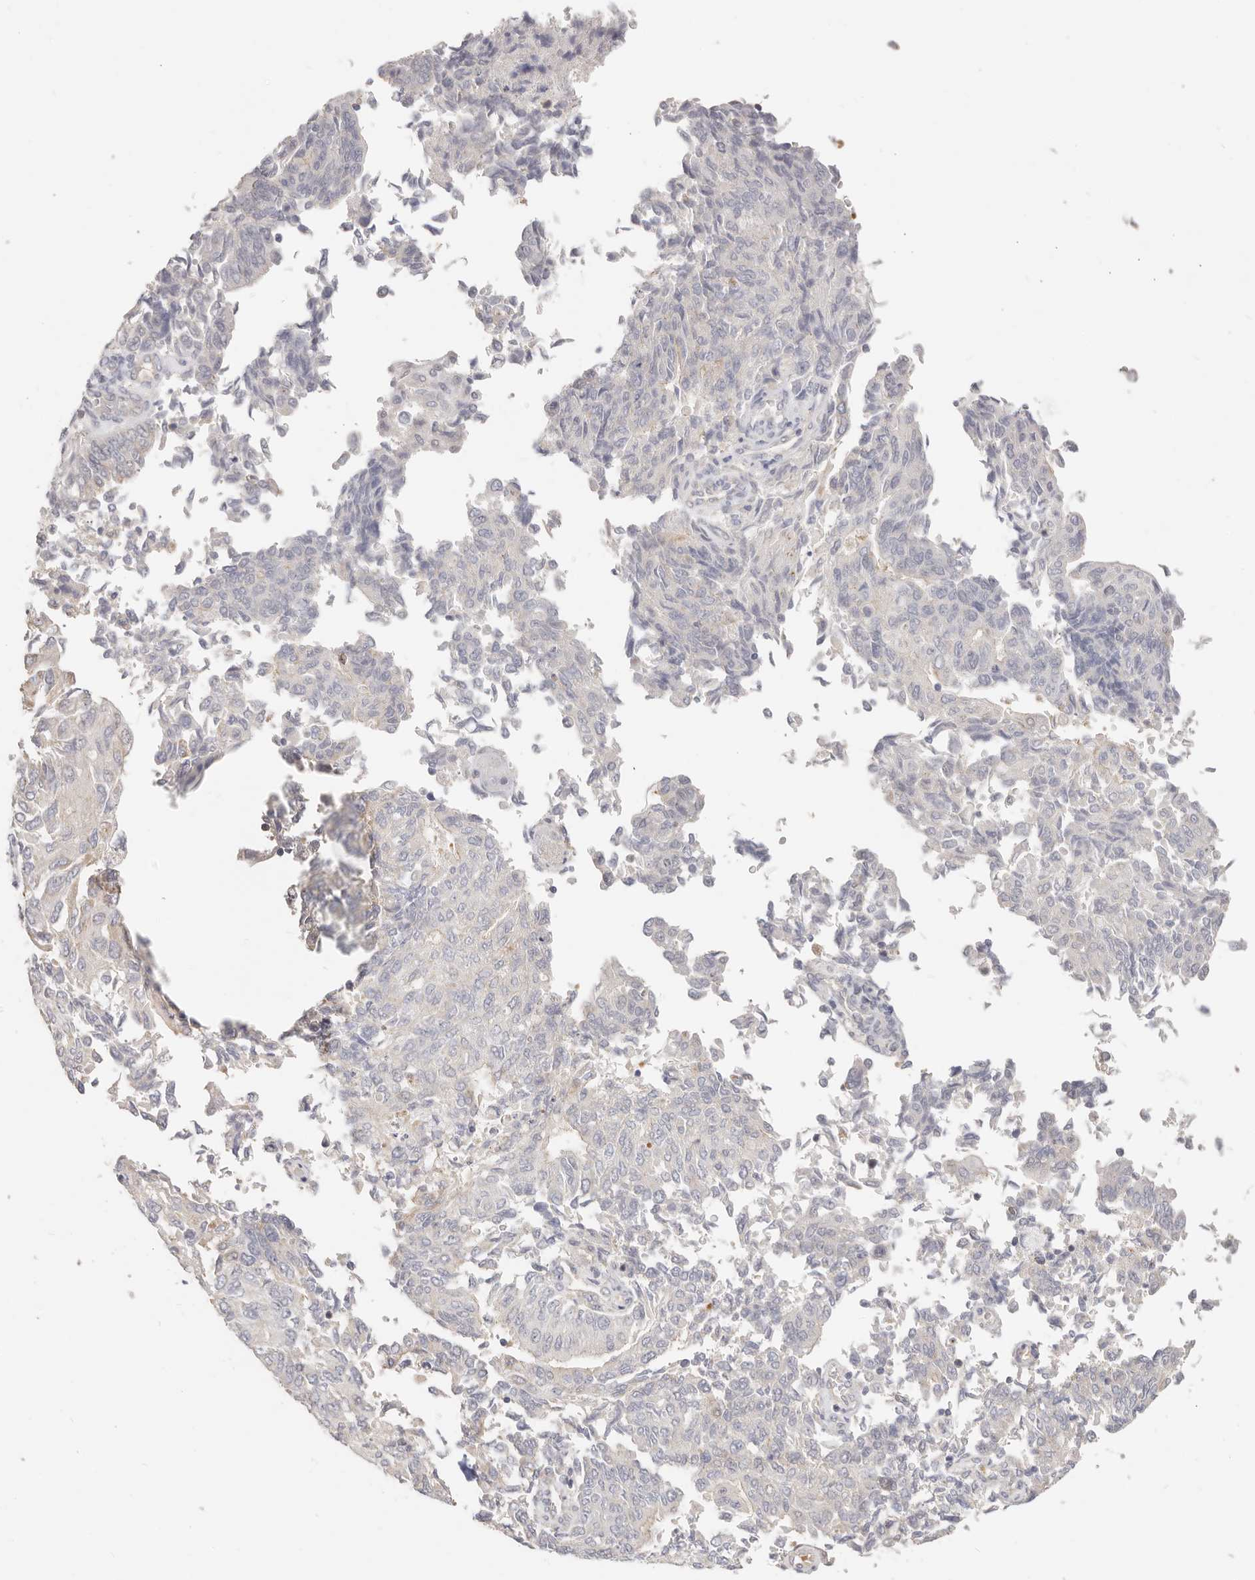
{"staining": {"intensity": "negative", "quantity": "none", "location": "none"}, "tissue": "endometrial cancer", "cell_type": "Tumor cells", "image_type": "cancer", "snomed": [{"axis": "morphology", "description": "Adenocarcinoma, NOS"}, {"axis": "topography", "description": "Endometrium"}], "caption": "A micrograph of human endometrial cancer (adenocarcinoma) is negative for staining in tumor cells. The staining is performed using DAB brown chromogen with nuclei counter-stained in using hematoxylin.", "gene": "DTNBP1", "patient": {"sex": "female", "age": 80}}